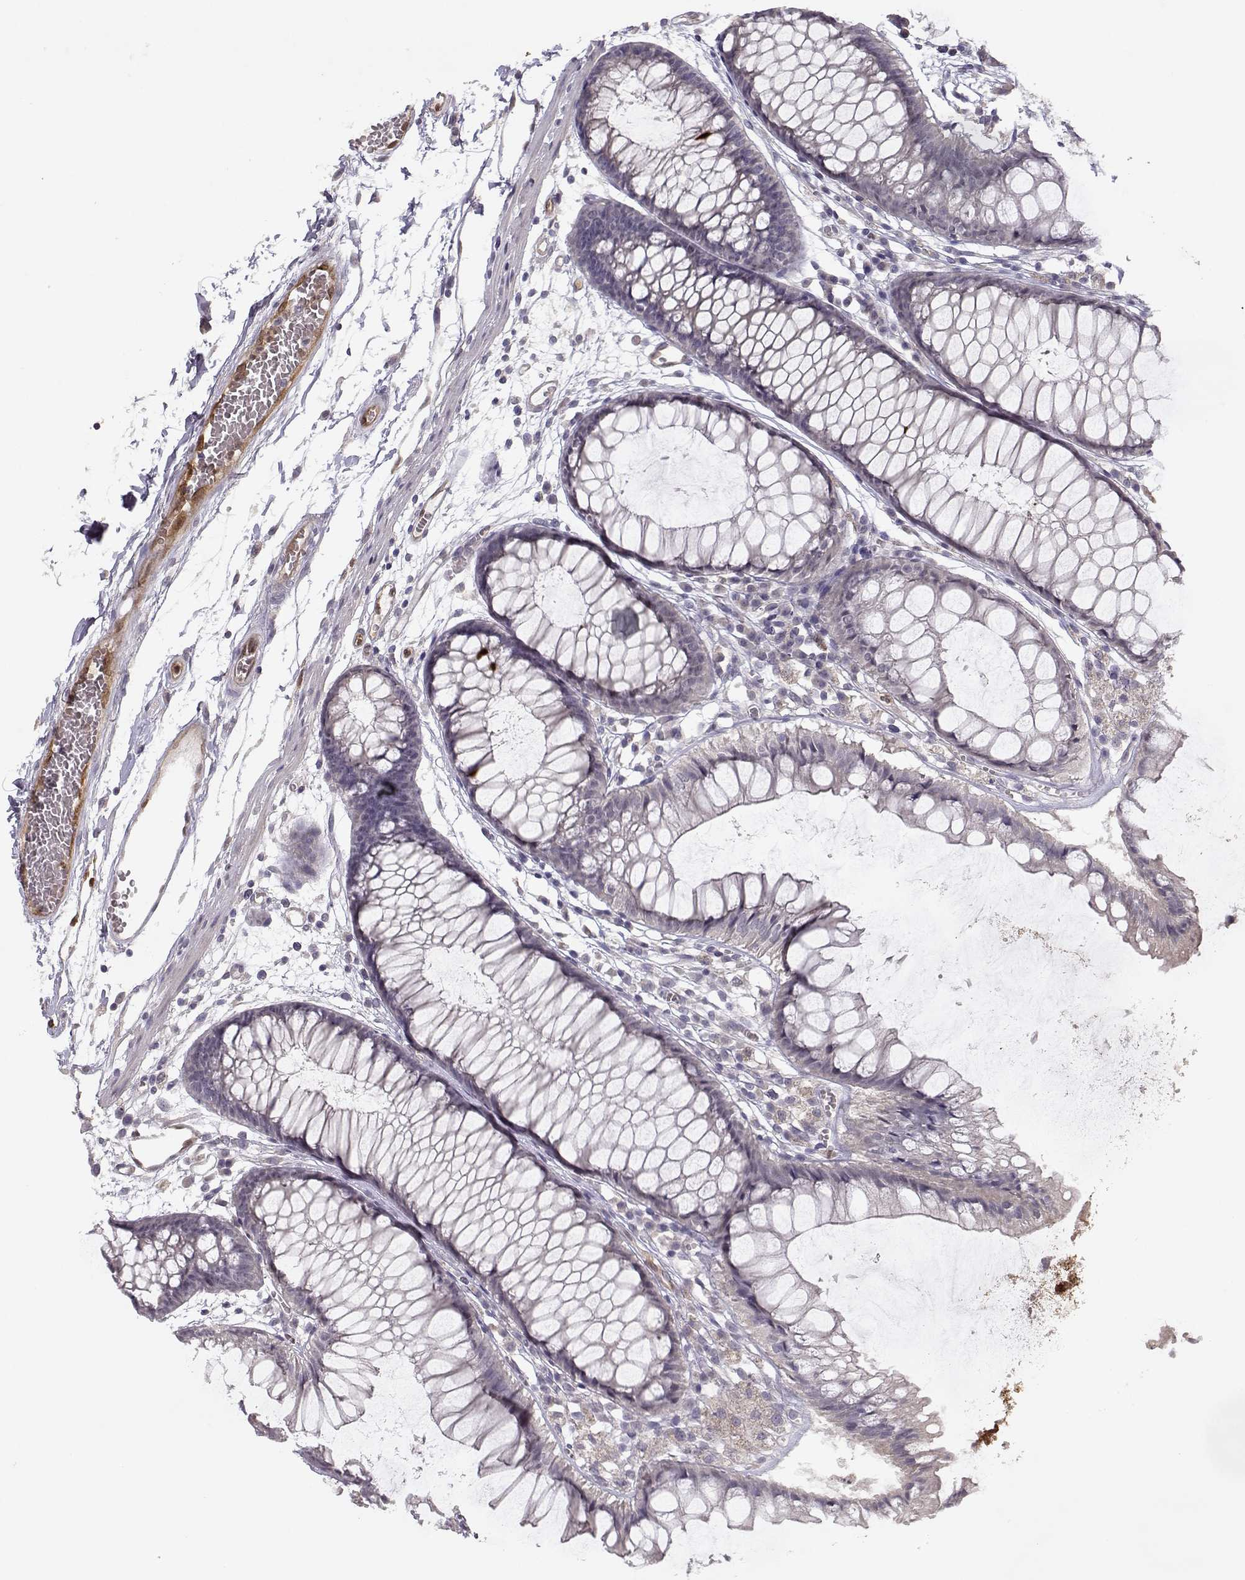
{"staining": {"intensity": "moderate", "quantity": ">75%", "location": "cytoplasmic/membranous"}, "tissue": "colon", "cell_type": "Endothelial cells", "image_type": "normal", "snomed": [{"axis": "morphology", "description": "Normal tissue, NOS"}, {"axis": "morphology", "description": "Adenocarcinoma, NOS"}, {"axis": "topography", "description": "Colon"}], "caption": "Approximately >75% of endothelial cells in normal human colon exhibit moderate cytoplasmic/membranous protein staining as visualized by brown immunohistochemical staining.", "gene": "BMX", "patient": {"sex": "male", "age": 65}}